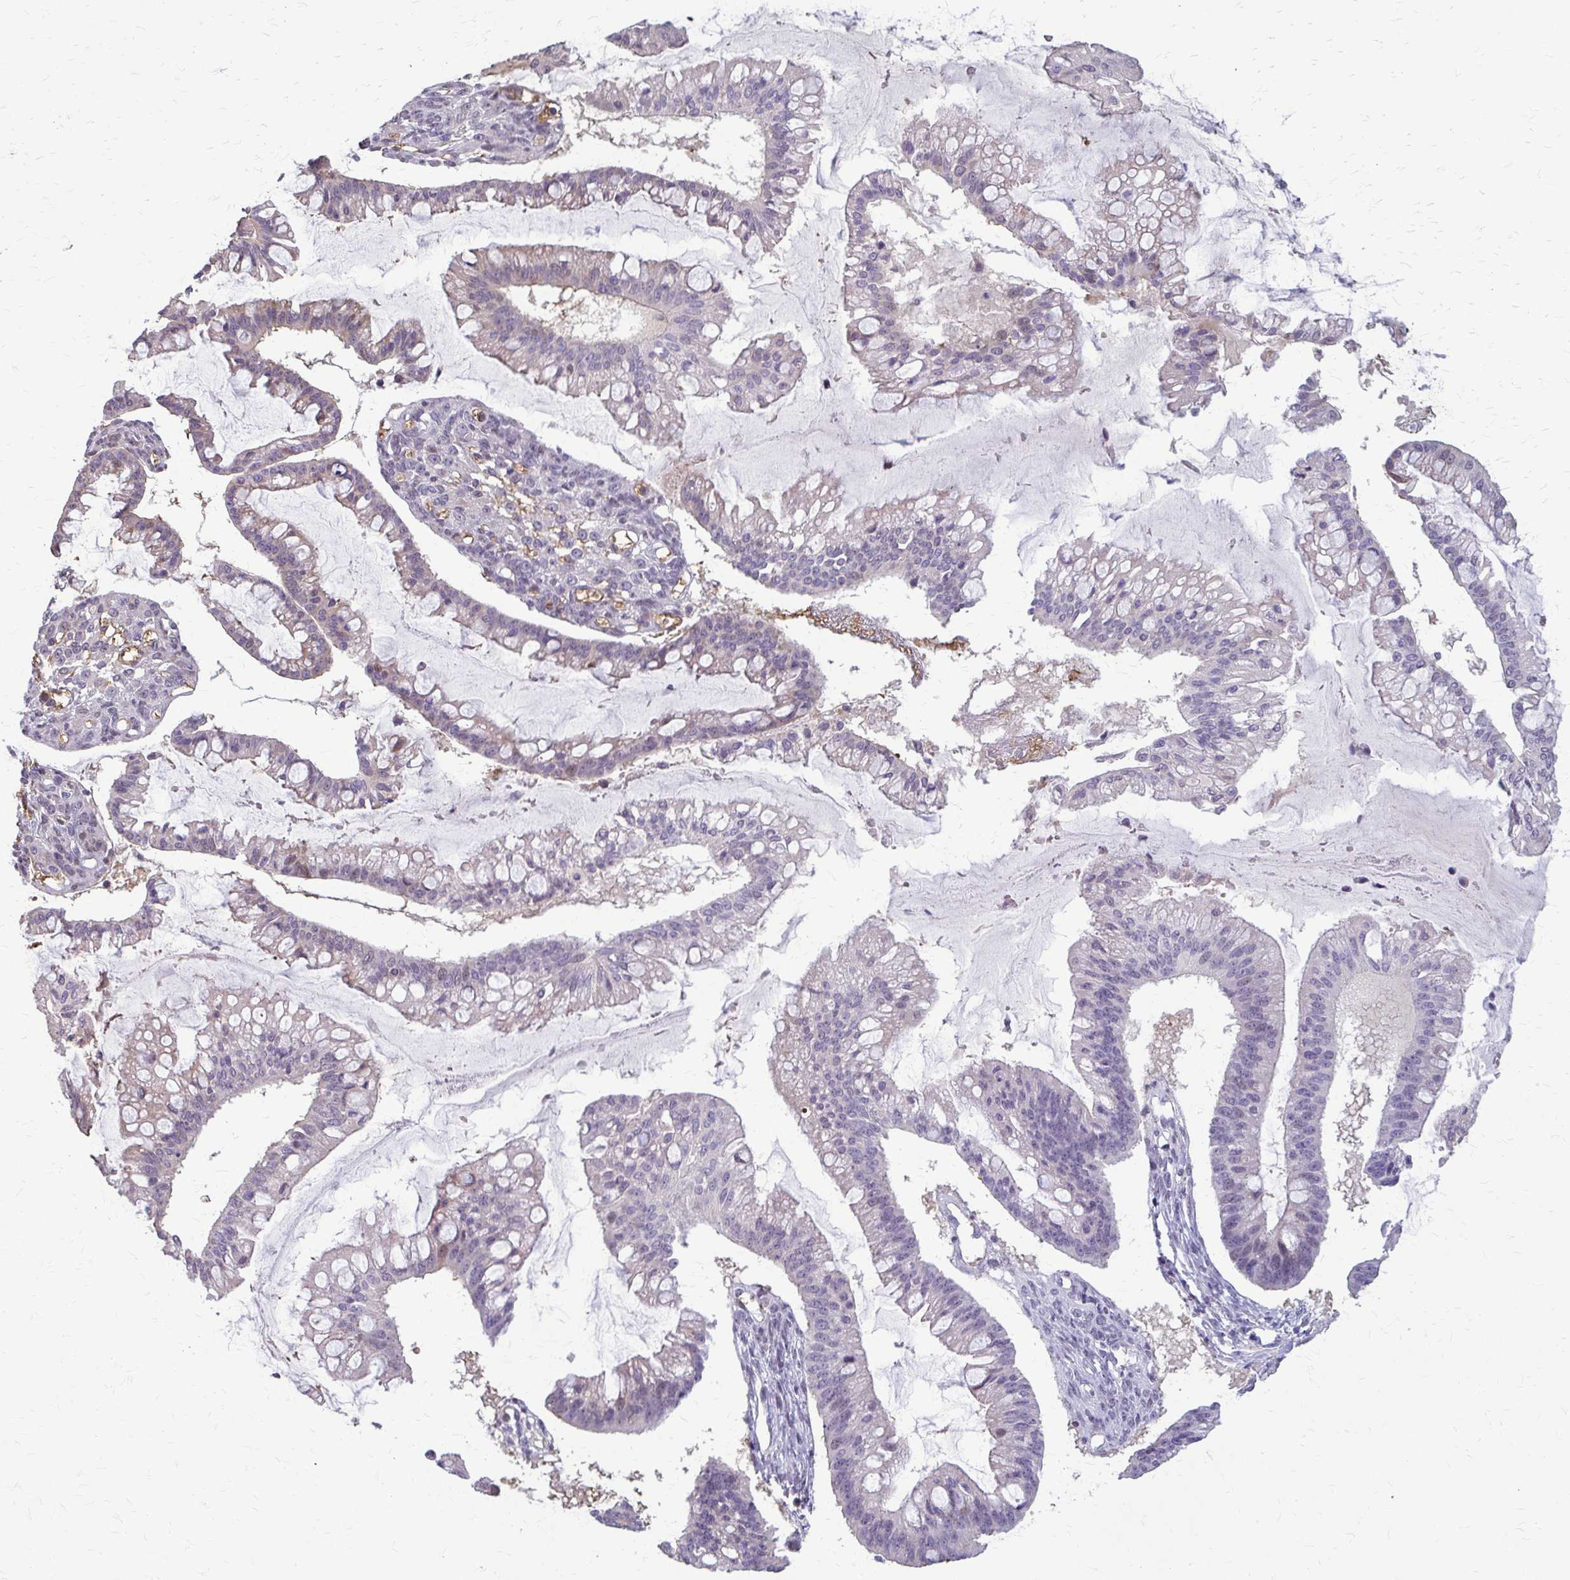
{"staining": {"intensity": "weak", "quantity": "<25%", "location": "cytoplasmic/membranous"}, "tissue": "ovarian cancer", "cell_type": "Tumor cells", "image_type": "cancer", "snomed": [{"axis": "morphology", "description": "Cystadenocarcinoma, mucinous, NOS"}, {"axis": "topography", "description": "Ovary"}], "caption": "DAB (3,3'-diaminobenzidine) immunohistochemical staining of ovarian mucinous cystadenocarcinoma reveals no significant positivity in tumor cells.", "gene": "ZNF34", "patient": {"sex": "female", "age": 73}}